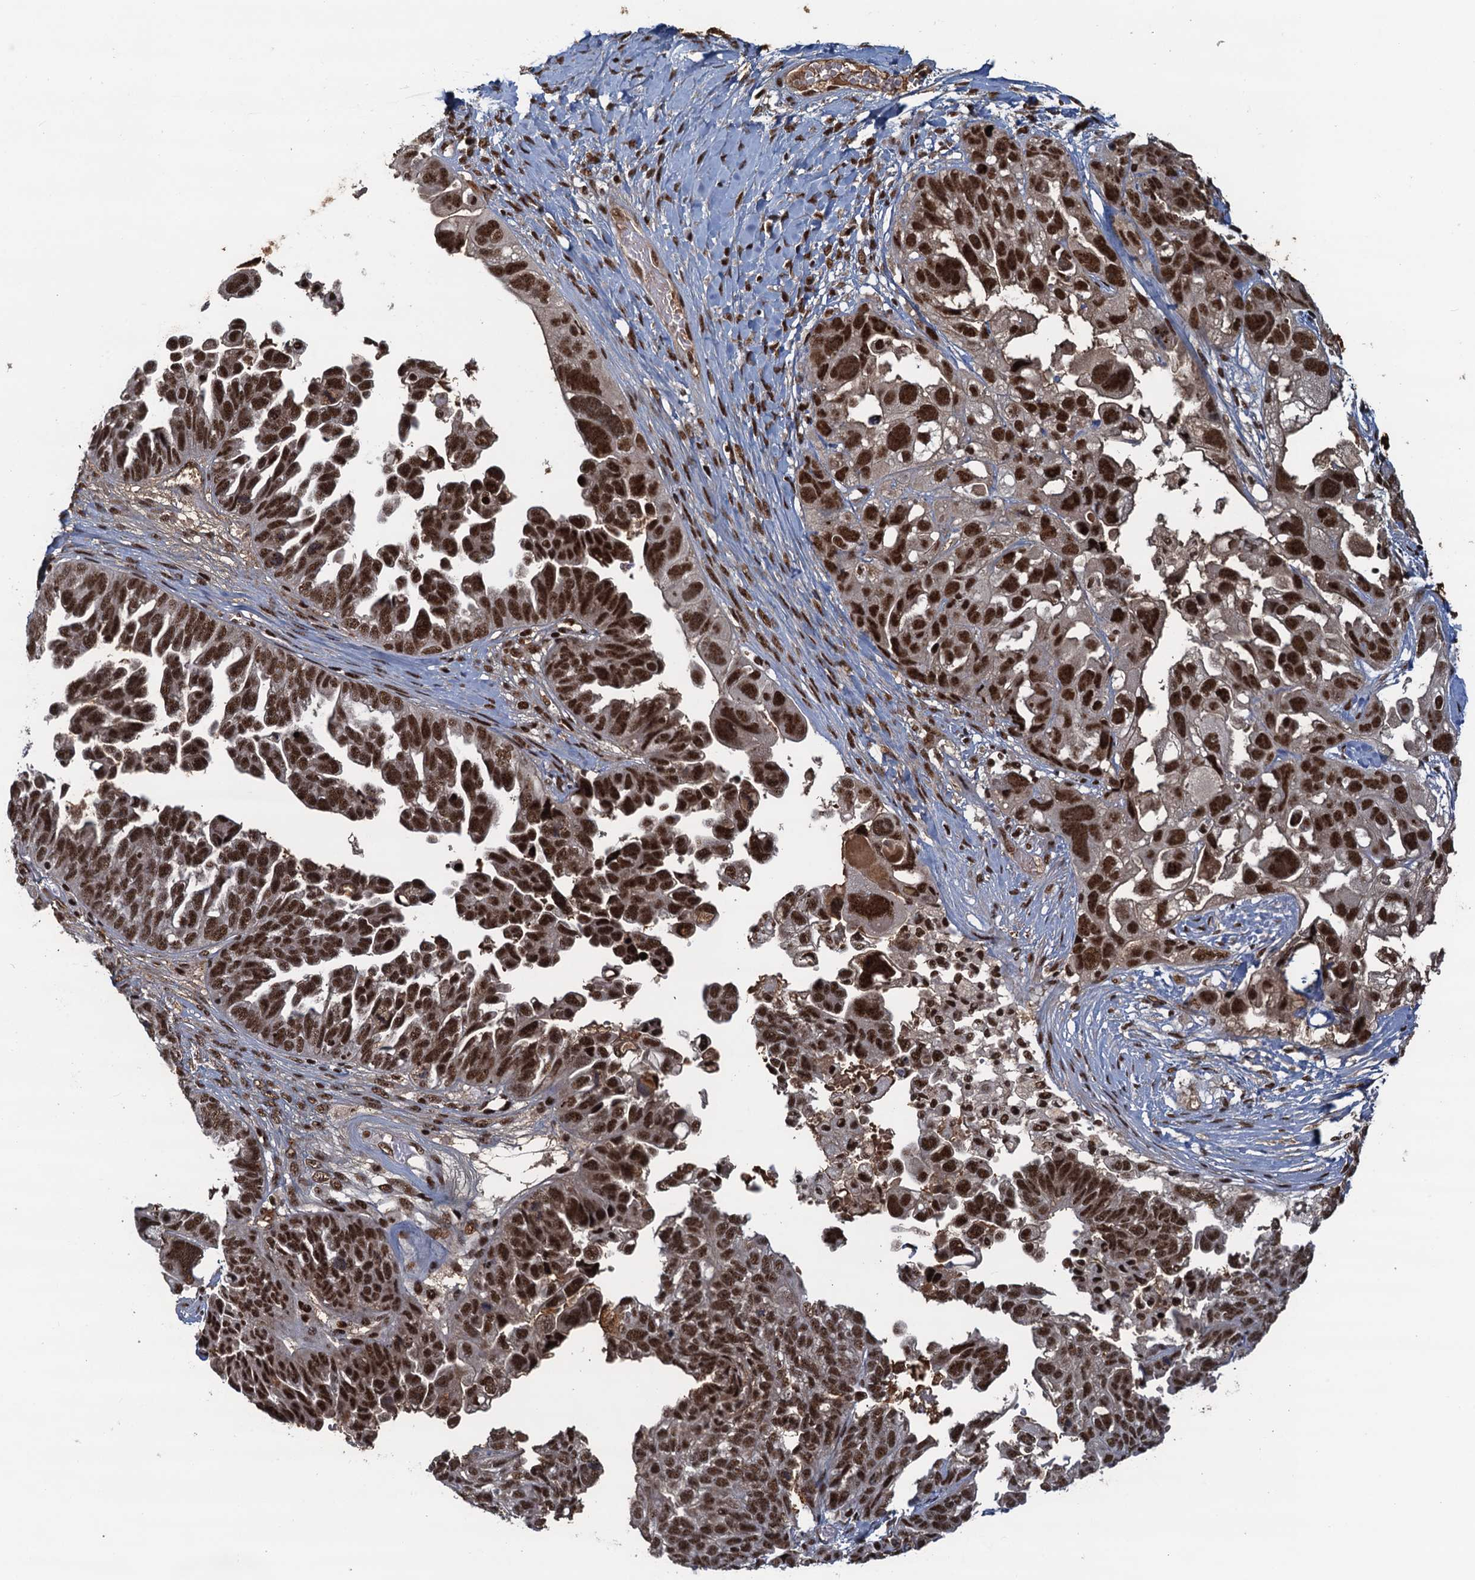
{"staining": {"intensity": "strong", "quantity": ">75%", "location": "nuclear"}, "tissue": "ovarian cancer", "cell_type": "Tumor cells", "image_type": "cancer", "snomed": [{"axis": "morphology", "description": "Cystadenocarcinoma, serous, NOS"}, {"axis": "topography", "description": "Ovary"}], "caption": "Immunohistochemistry of human ovarian cancer (serous cystadenocarcinoma) displays high levels of strong nuclear expression in about >75% of tumor cells.", "gene": "ZC3H18", "patient": {"sex": "female", "age": 79}}